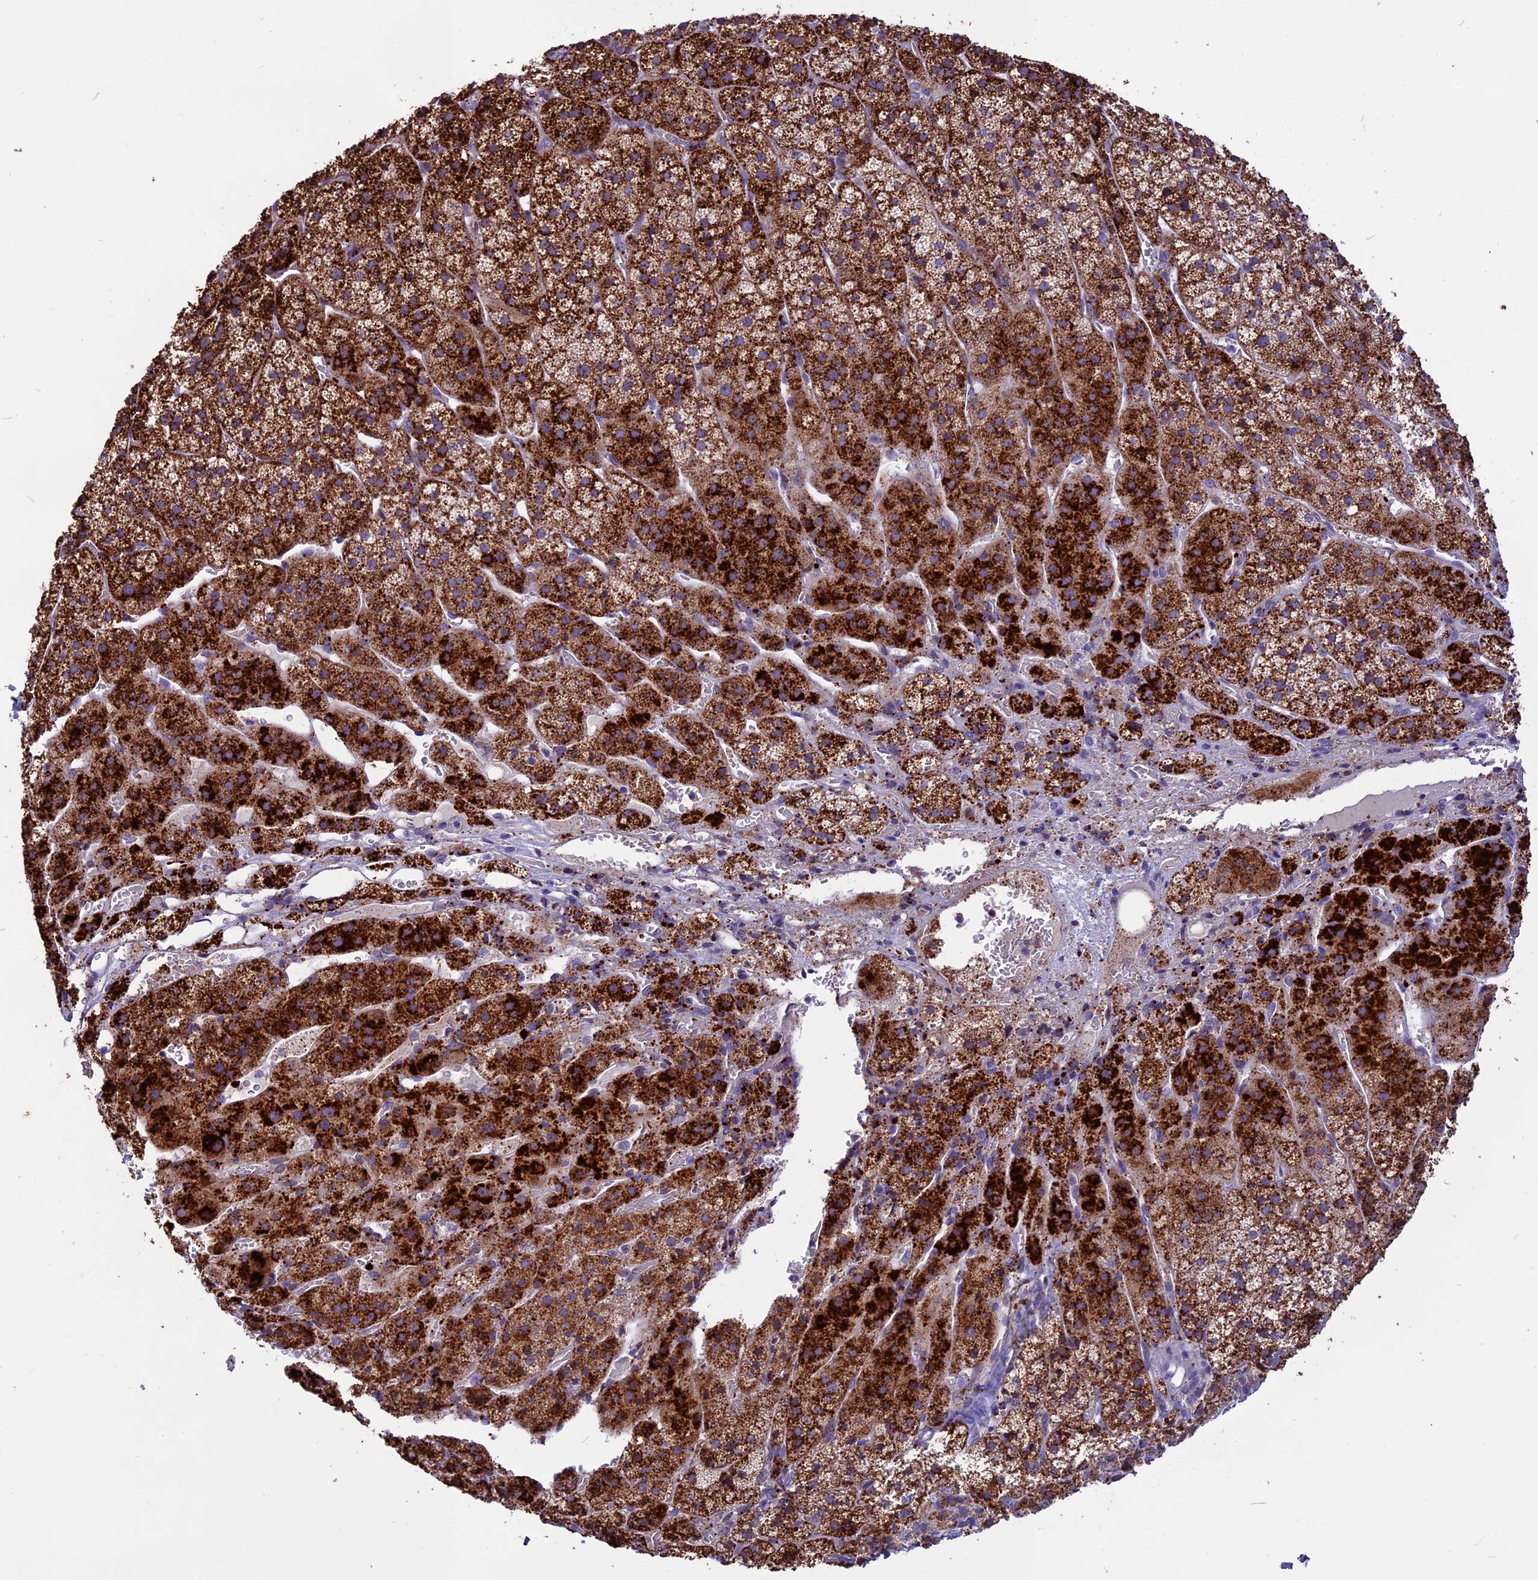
{"staining": {"intensity": "strong", "quantity": ">75%", "location": "cytoplasmic/membranous"}, "tissue": "adrenal gland", "cell_type": "Glandular cells", "image_type": "normal", "snomed": [{"axis": "morphology", "description": "Normal tissue, NOS"}, {"axis": "topography", "description": "Adrenal gland"}], "caption": "Protein expression analysis of unremarkable human adrenal gland reveals strong cytoplasmic/membranous positivity in approximately >75% of glandular cells. Ihc stains the protein of interest in brown and the nuclei are stained blue.", "gene": "THRSP", "patient": {"sex": "female", "age": 44}}